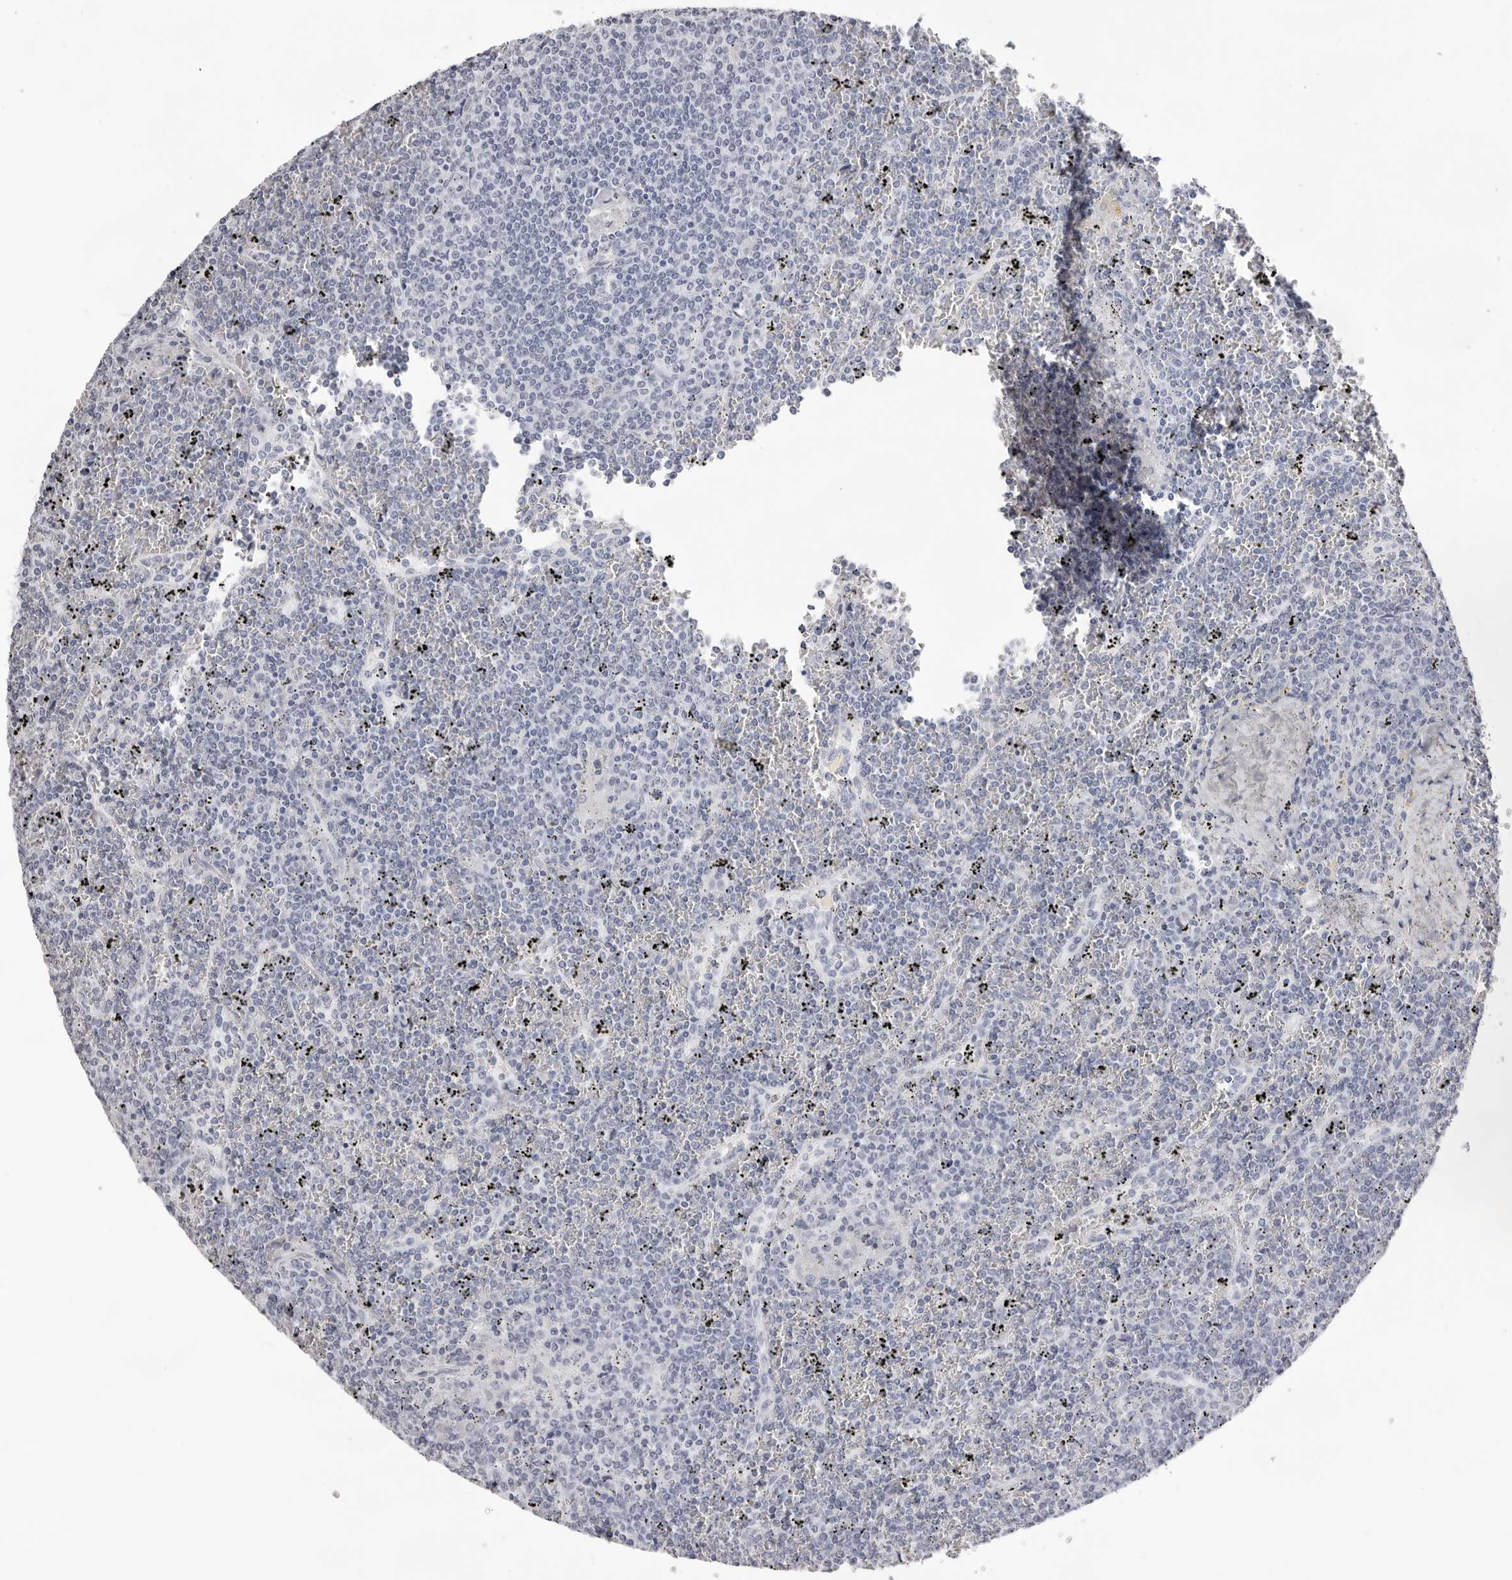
{"staining": {"intensity": "negative", "quantity": "none", "location": "none"}, "tissue": "lymphoma", "cell_type": "Tumor cells", "image_type": "cancer", "snomed": [{"axis": "morphology", "description": "Malignant lymphoma, non-Hodgkin's type, Low grade"}, {"axis": "topography", "description": "Spleen"}], "caption": "Immunohistochemistry histopathology image of human lymphoma stained for a protein (brown), which demonstrates no staining in tumor cells.", "gene": "TMOD4", "patient": {"sex": "female", "age": 19}}